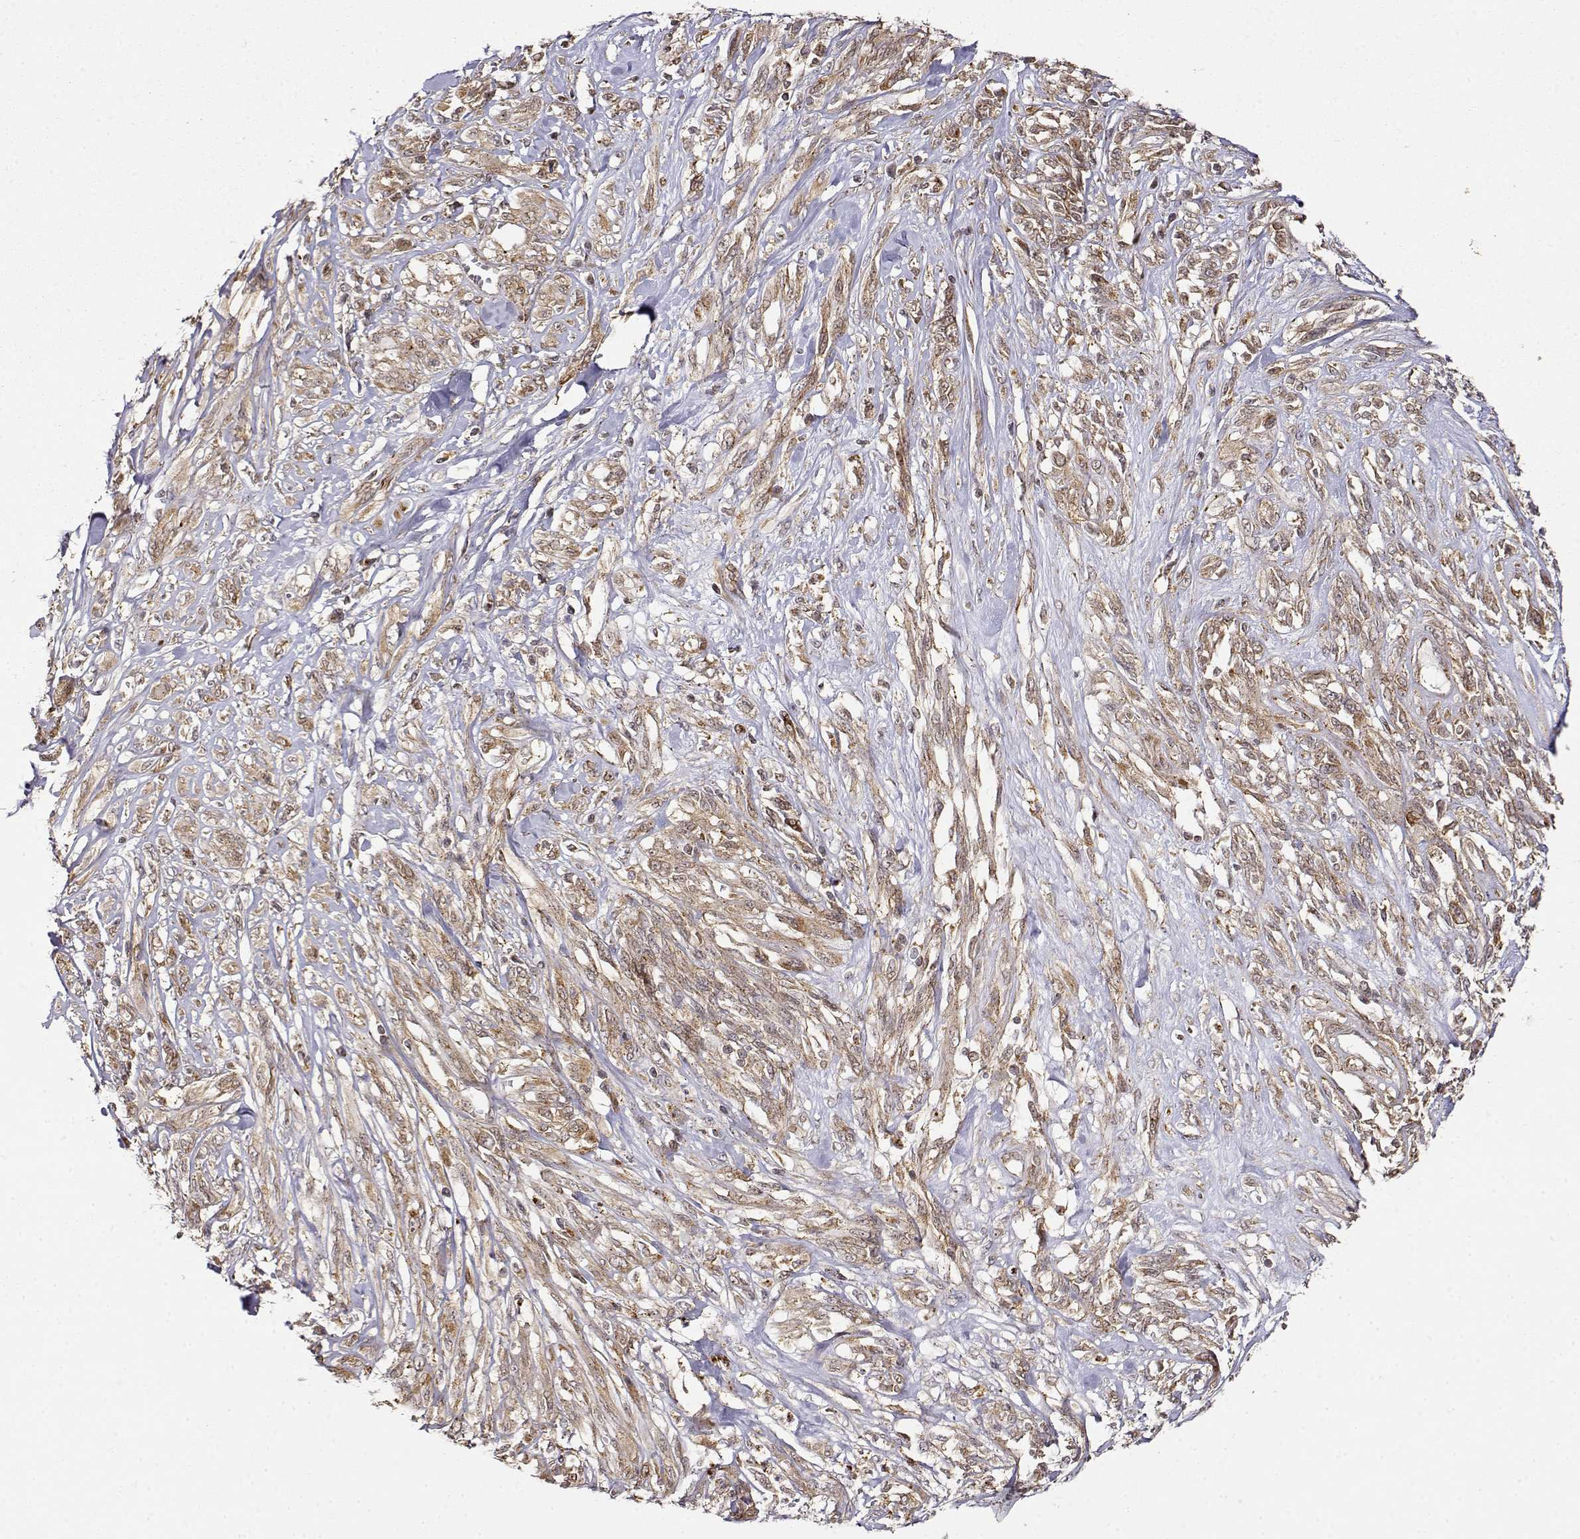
{"staining": {"intensity": "moderate", "quantity": ">75%", "location": "cytoplasmic/membranous"}, "tissue": "melanoma", "cell_type": "Tumor cells", "image_type": "cancer", "snomed": [{"axis": "morphology", "description": "Malignant melanoma, NOS"}, {"axis": "topography", "description": "Skin"}], "caption": "Human melanoma stained with a protein marker displays moderate staining in tumor cells.", "gene": "RNF13", "patient": {"sex": "female", "age": 91}}